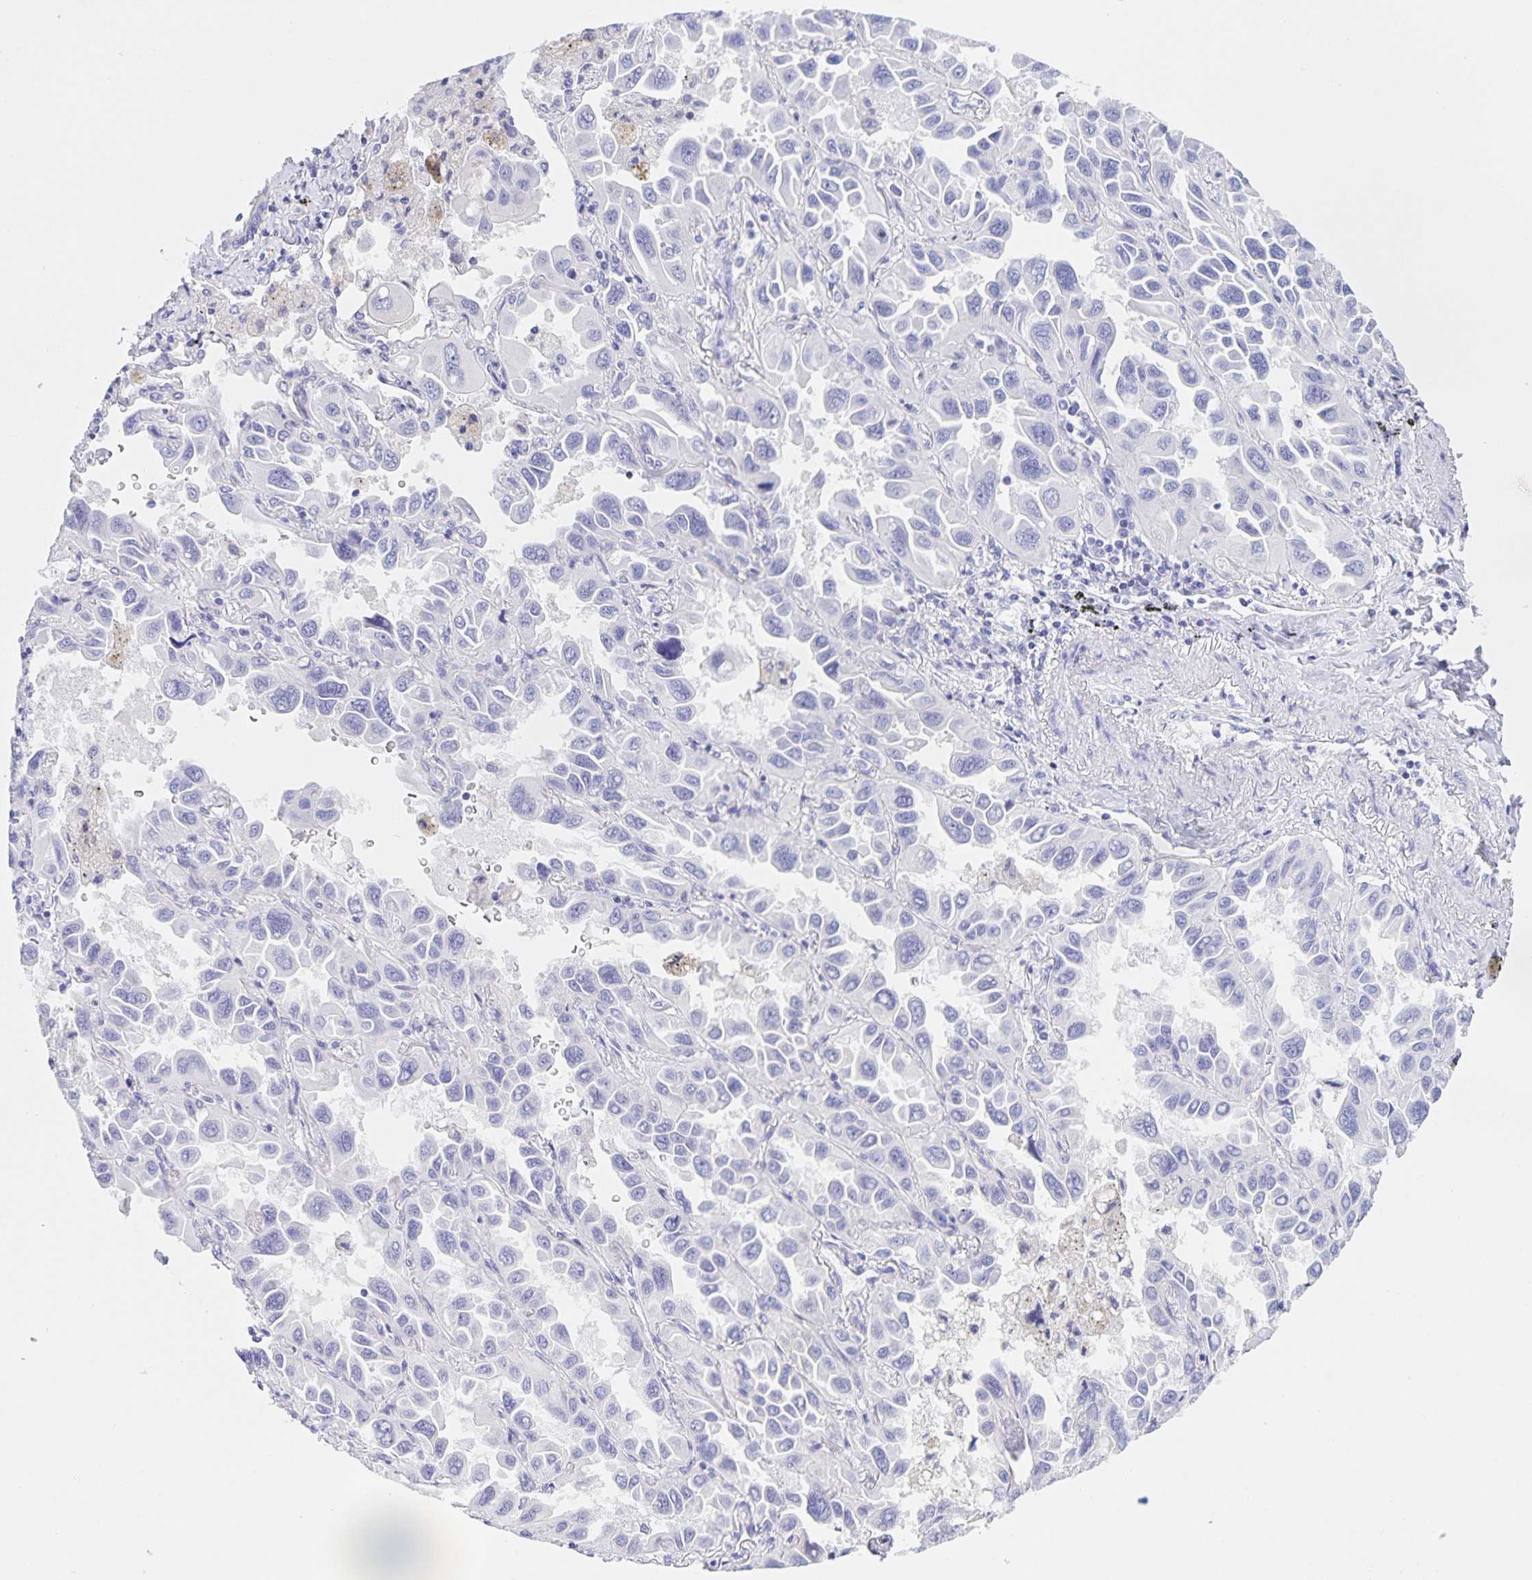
{"staining": {"intensity": "negative", "quantity": "none", "location": "none"}, "tissue": "lung cancer", "cell_type": "Tumor cells", "image_type": "cancer", "snomed": [{"axis": "morphology", "description": "Adenocarcinoma, NOS"}, {"axis": "topography", "description": "Lung"}], "caption": "High magnification brightfield microscopy of lung adenocarcinoma stained with DAB (3,3'-diaminobenzidine) (brown) and counterstained with hematoxylin (blue): tumor cells show no significant positivity. Brightfield microscopy of immunohistochemistry stained with DAB (3,3'-diaminobenzidine) (brown) and hematoxylin (blue), captured at high magnification.", "gene": "CATSPER4", "patient": {"sex": "male", "age": 64}}